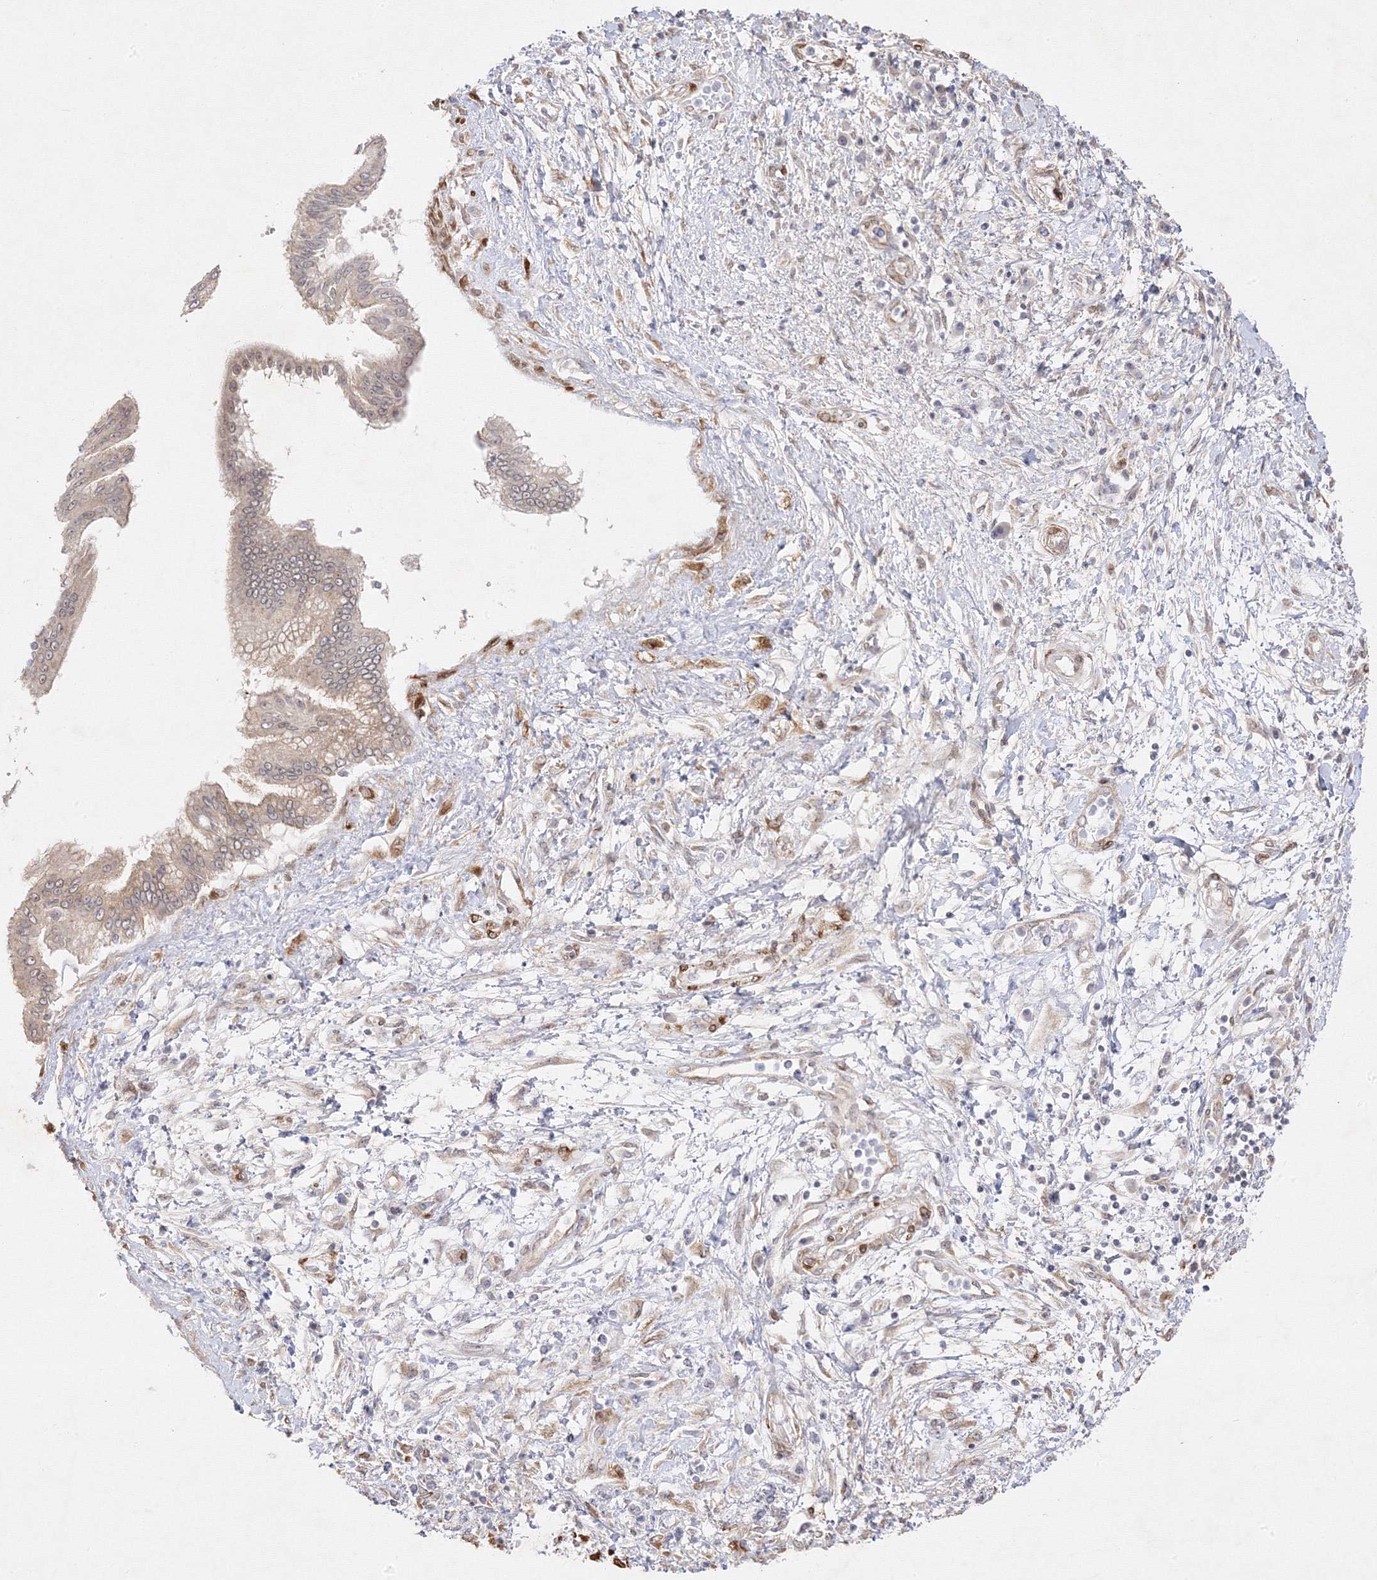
{"staining": {"intensity": "weak", "quantity": ">75%", "location": "cytoplasmic/membranous"}, "tissue": "pancreatic cancer", "cell_type": "Tumor cells", "image_type": "cancer", "snomed": [{"axis": "morphology", "description": "Adenocarcinoma, NOS"}, {"axis": "topography", "description": "Pancreas"}], "caption": "Pancreatic cancer (adenocarcinoma) tissue shows weak cytoplasmic/membranous staining in approximately >75% of tumor cells, visualized by immunohistochemistry. The staining is performed using DAB (3,3'-diaminobenzidine) brown chromogen to label protein expression. The nuclei are counter-stained blue using hematoxylin.", "gene": "C2CD2", "patient": {"sex": "female", "age": 56}}